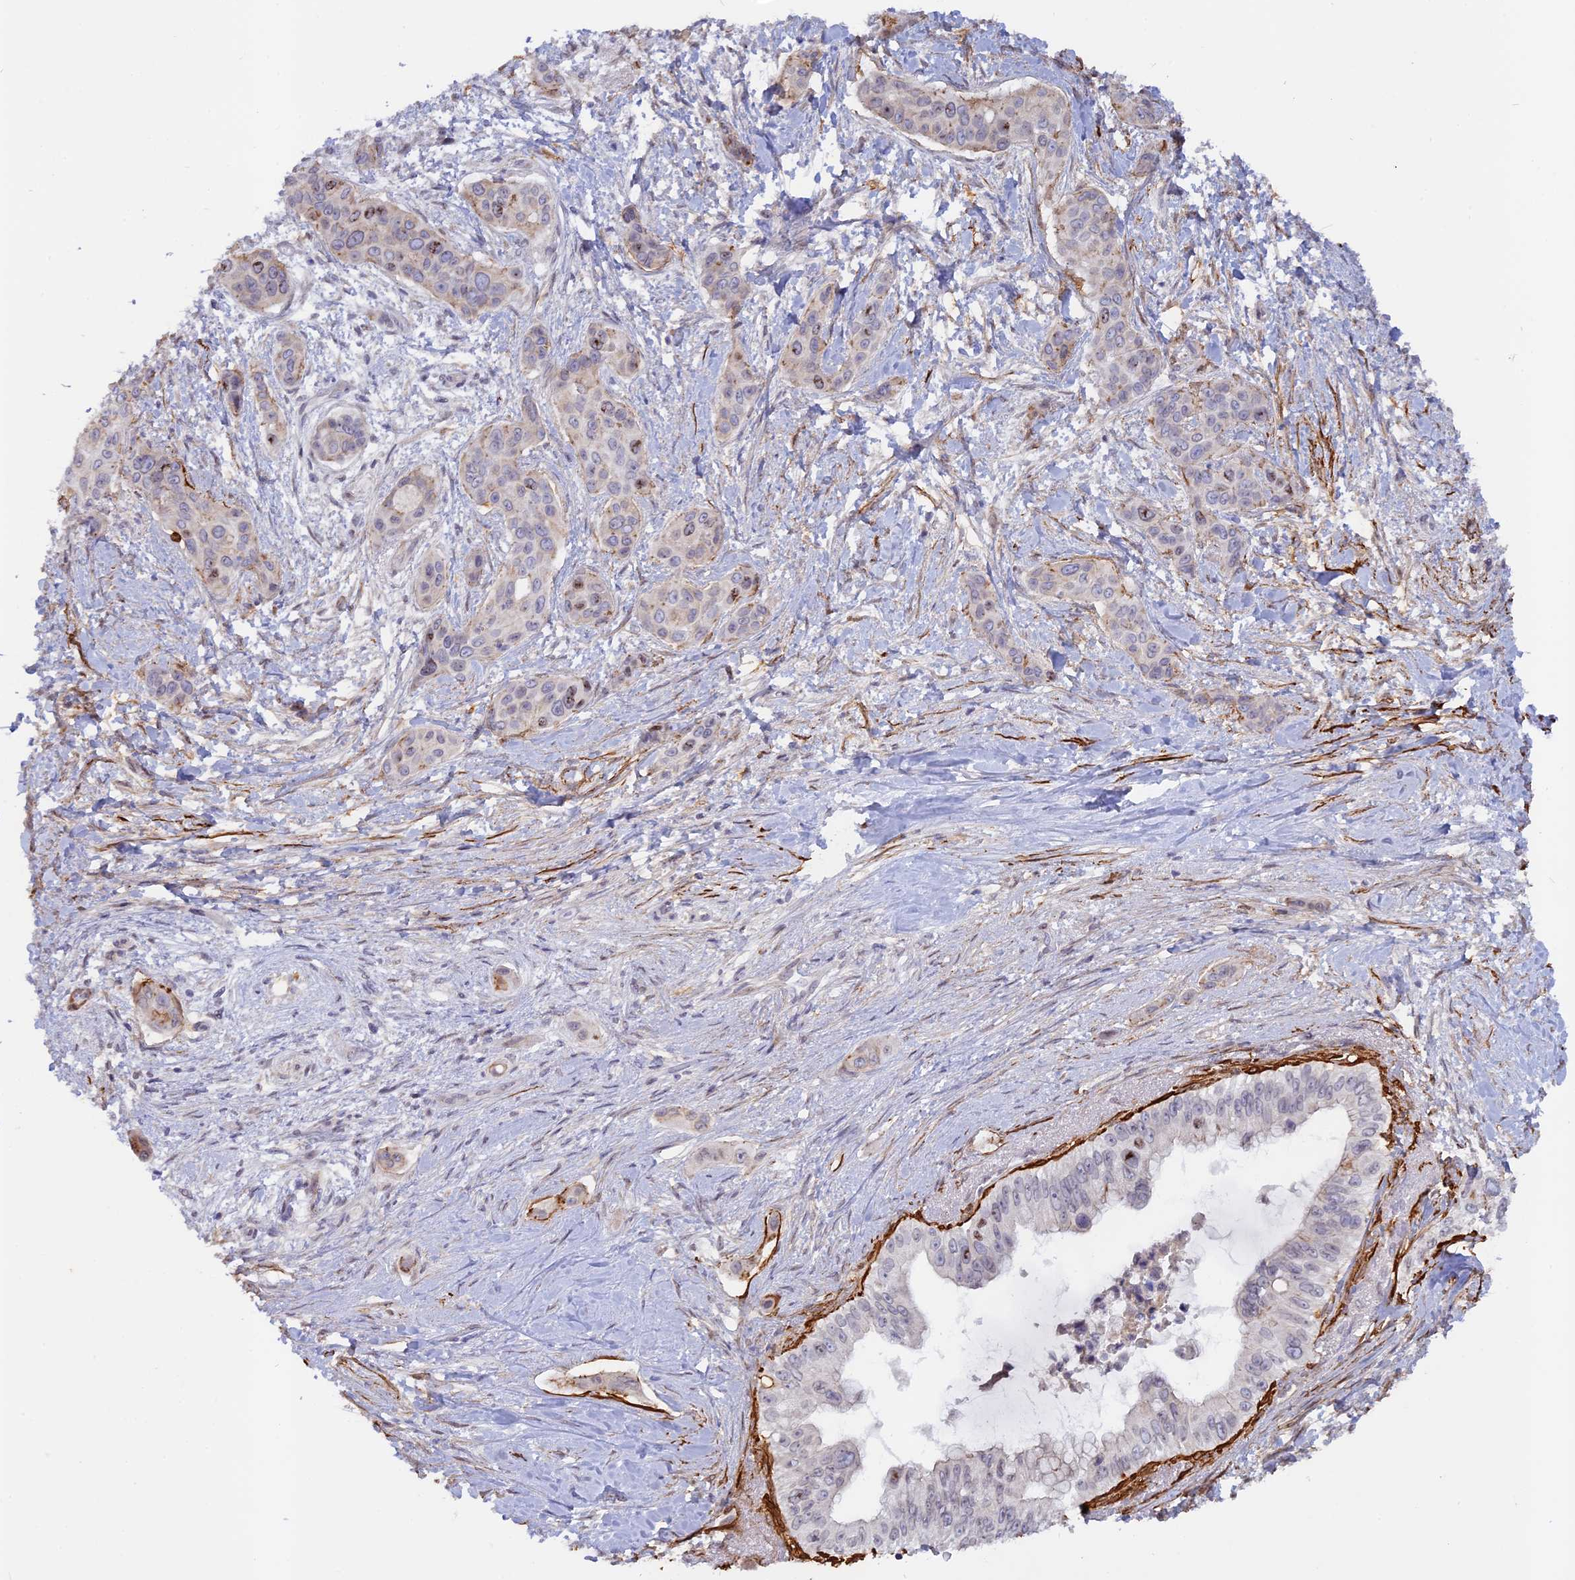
{"staining": {"intensity": "negative", "quantity": "none", "location": "none"}, "tissue": "pancreatic cancer", "cell_type": "Tumor cells", "image_type": "cancer", "snomed": [{"axis": "morphology", "description": "Adenocarcinoma, NOS"}, {"axis": "topography", "description": "Pancreas"}], "caption": "Immunohistochemistry micrograph of human pancreatic adenocarcinoma stained for a protein (brown), which displays no staining in tumor cells. (Brightfield microscopy of DAB (3,3'-diaminobenzidine) immunohistochemistry at high magnification).", "gene": "CCDC154", "patient": {"sex": "male", "age": 72}}